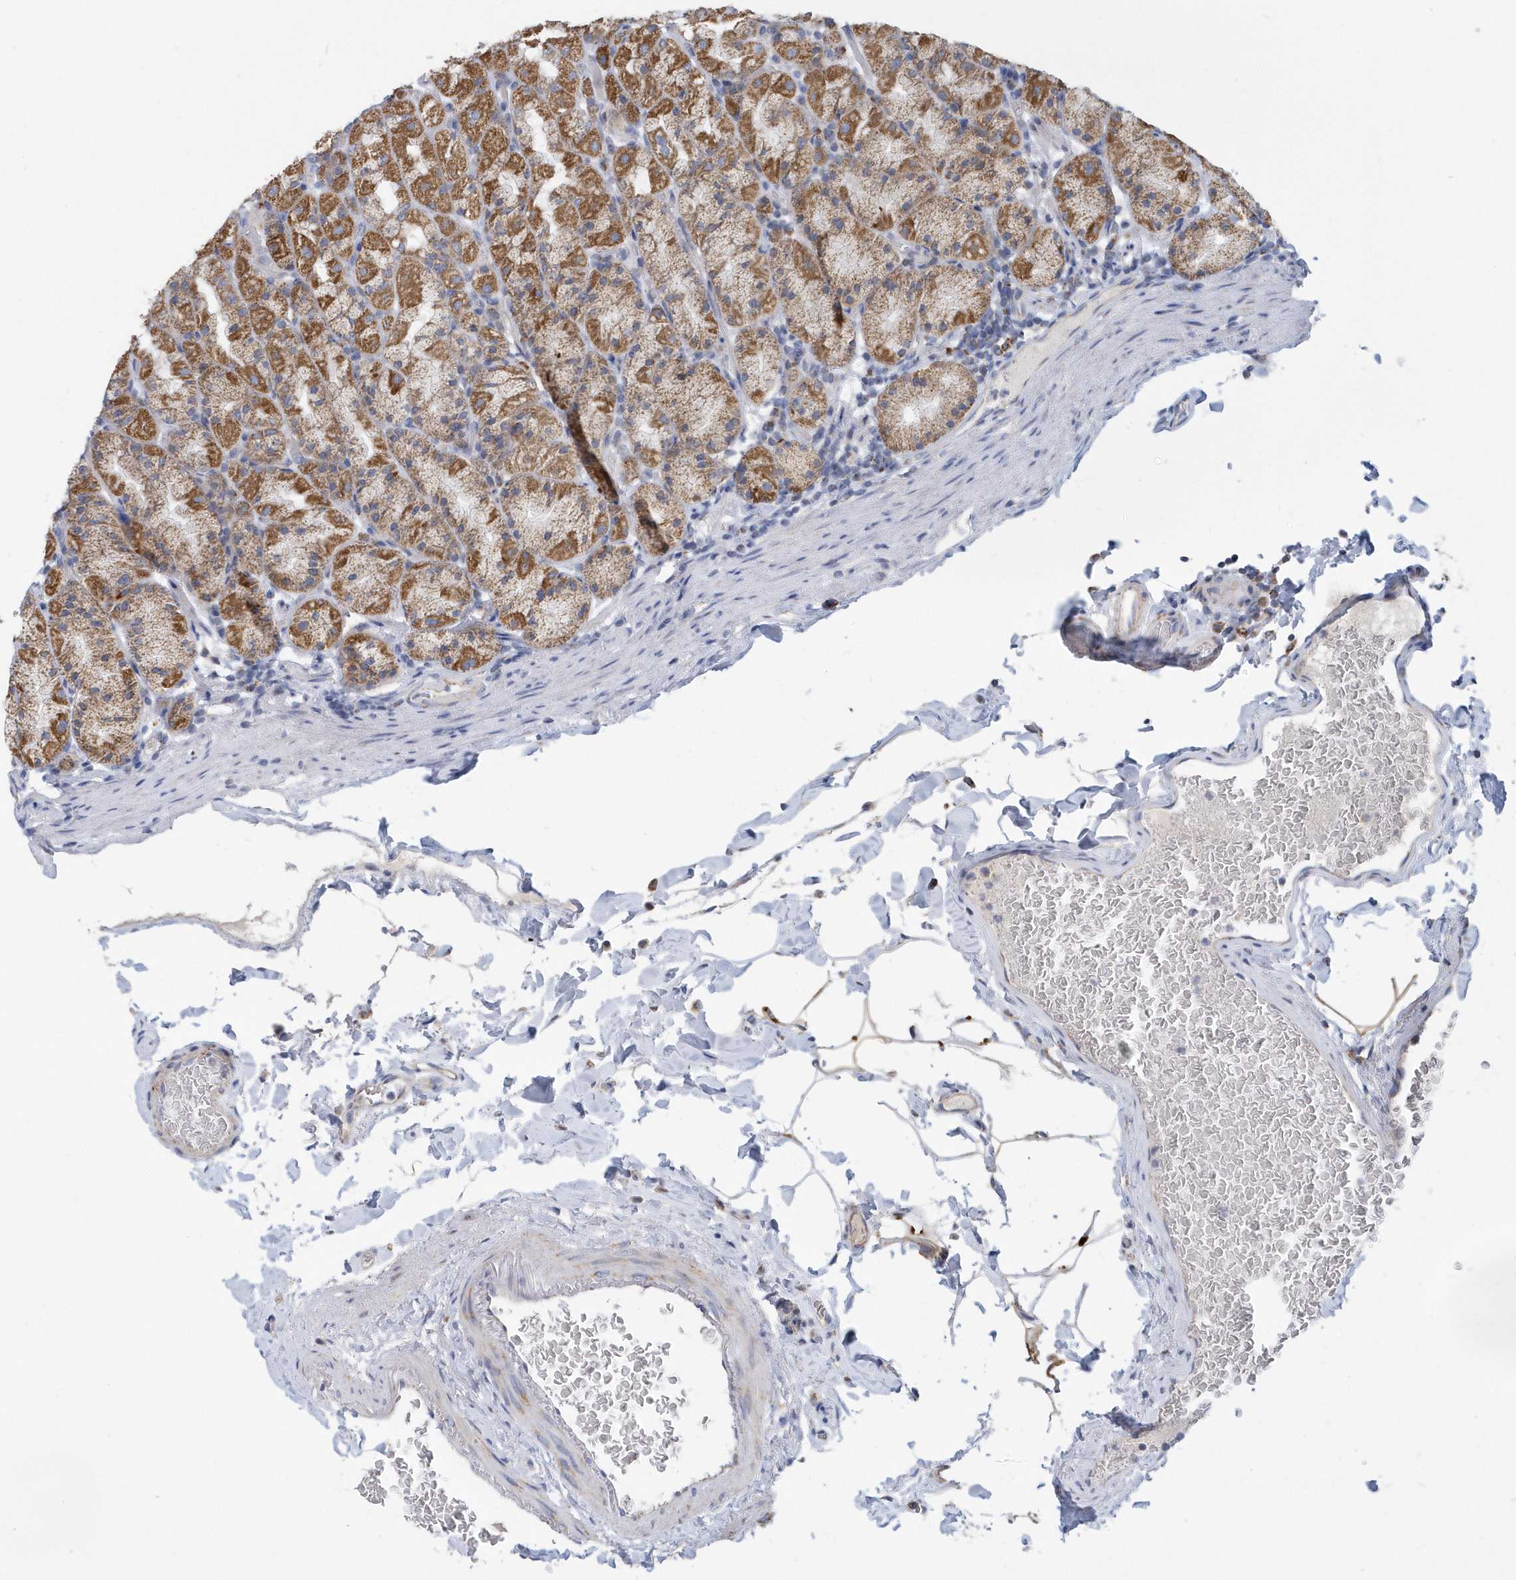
{"staining": {"intensity": "moderate", "quantity": ">75%", "location": "cytoplasmic/membranous"}, "tissue": "stomach", "cell_type": "Glandular cells", "image_type": "normal", "snomed": [{"axis": "morphology", "description": "Normal tissue, NOS"}, {"axis": "topography", "description": "Stomach, upper"}], "caption": "Moderate cytoplasmic/membranous expression is appreciated in approximately >75% of glandular cells in unremarkable stomach. (DAB (3,3'-diaminobenzidine) IHC, brown staining for protein, blue staining for nuclei).", "gene": "VWA5B2", "patient": {"sex": "male", "age": 68}}